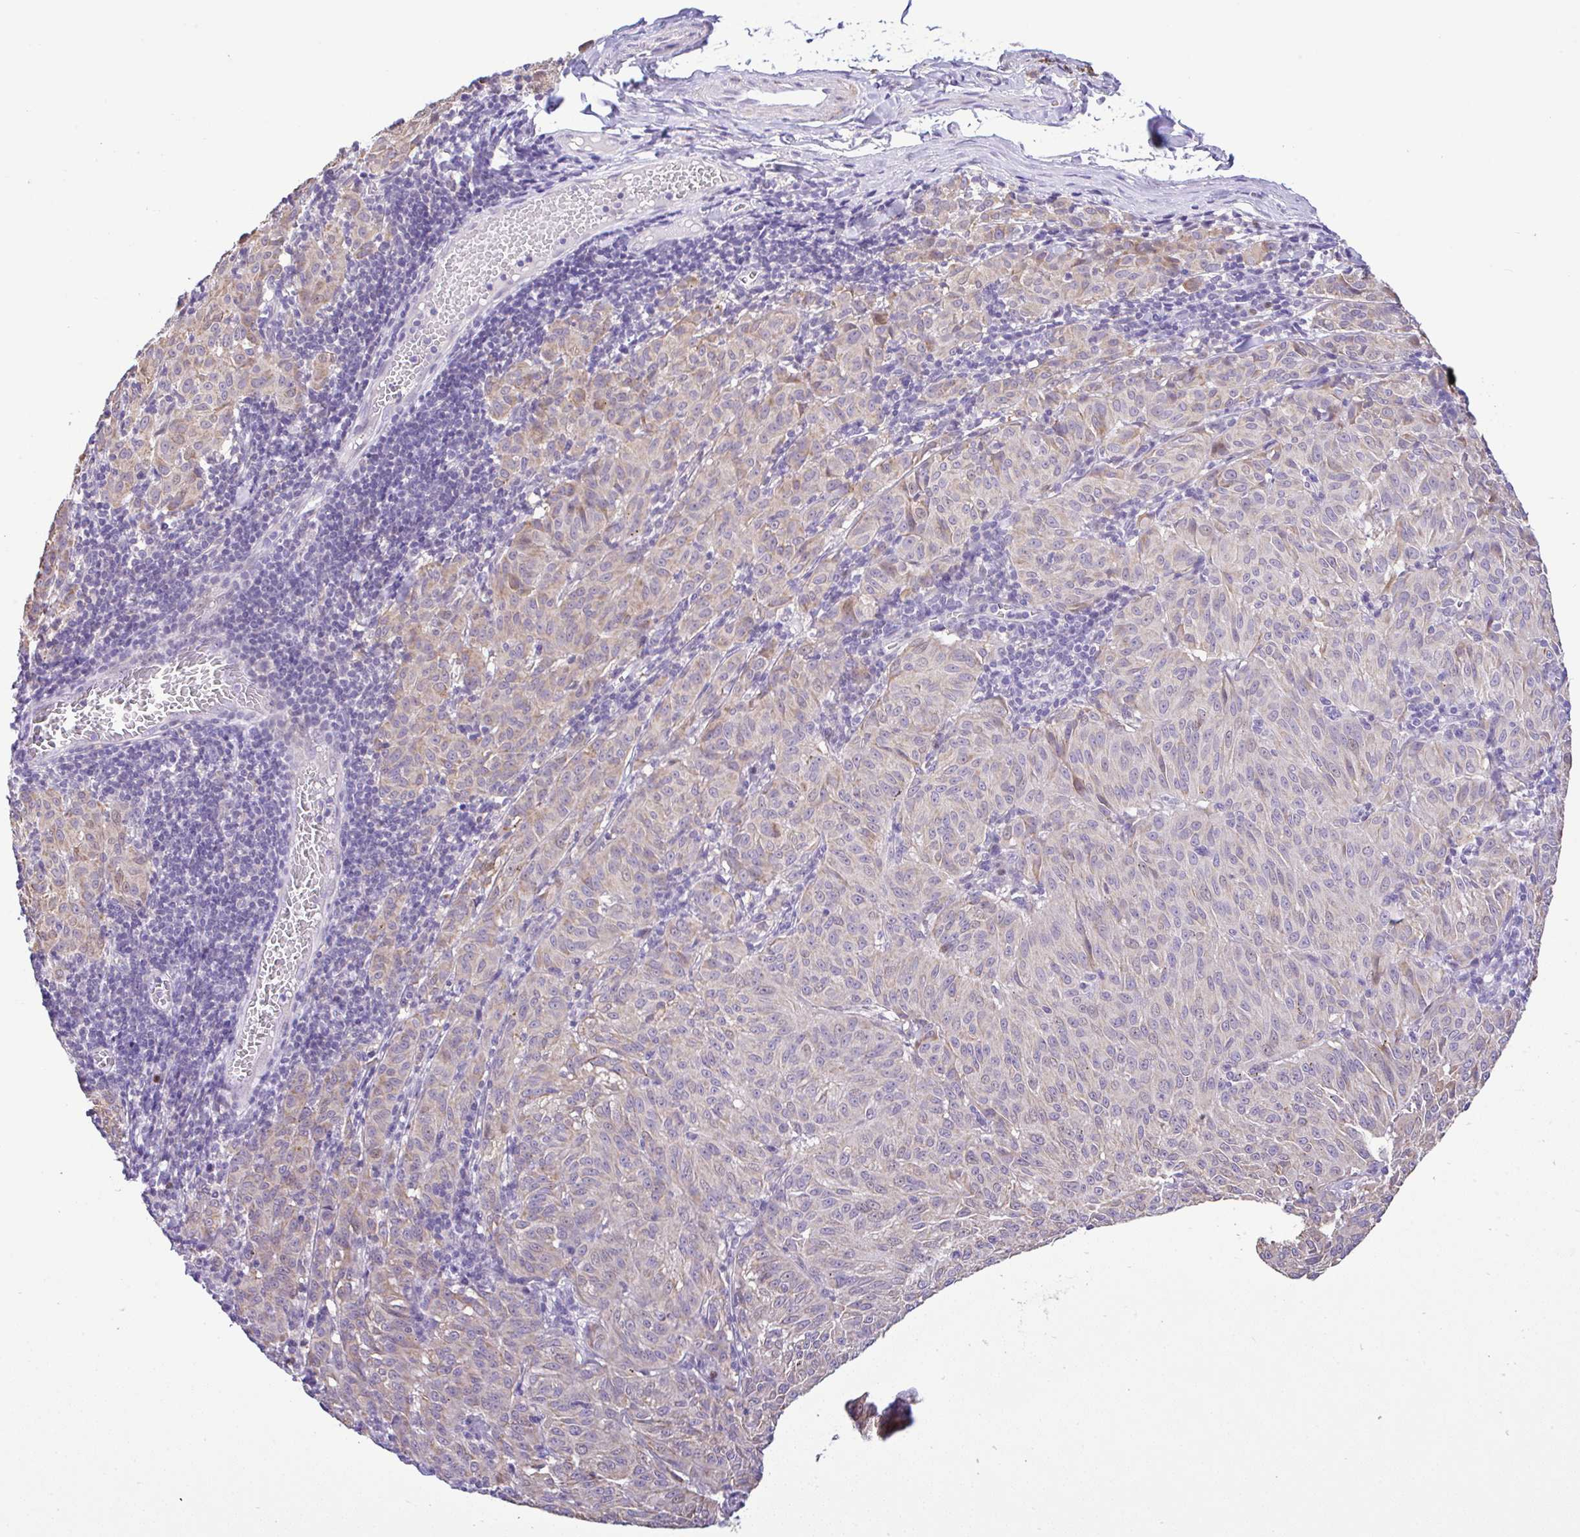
{"staining": {"intensity": "moderate", "quantity": "25%-75%", "location": "cytoplasmic/membranous"}, "tissue": "melanoma", "cell_type": "Tumor cells", "image_type": "cancer", "snomed": [{"axis": "morphology", "description": "Malignant melanoma, NOS"}, {"axis": "topography", "description": "Skin"}], "caption": "The histopathology image displays a brown stain indicating the presence of a protein in the cytoplasmic/membranous of tumor cells in malignant melanoma.", "gene": "CTU1", "patient": {"sex": "female", "age": 72}}